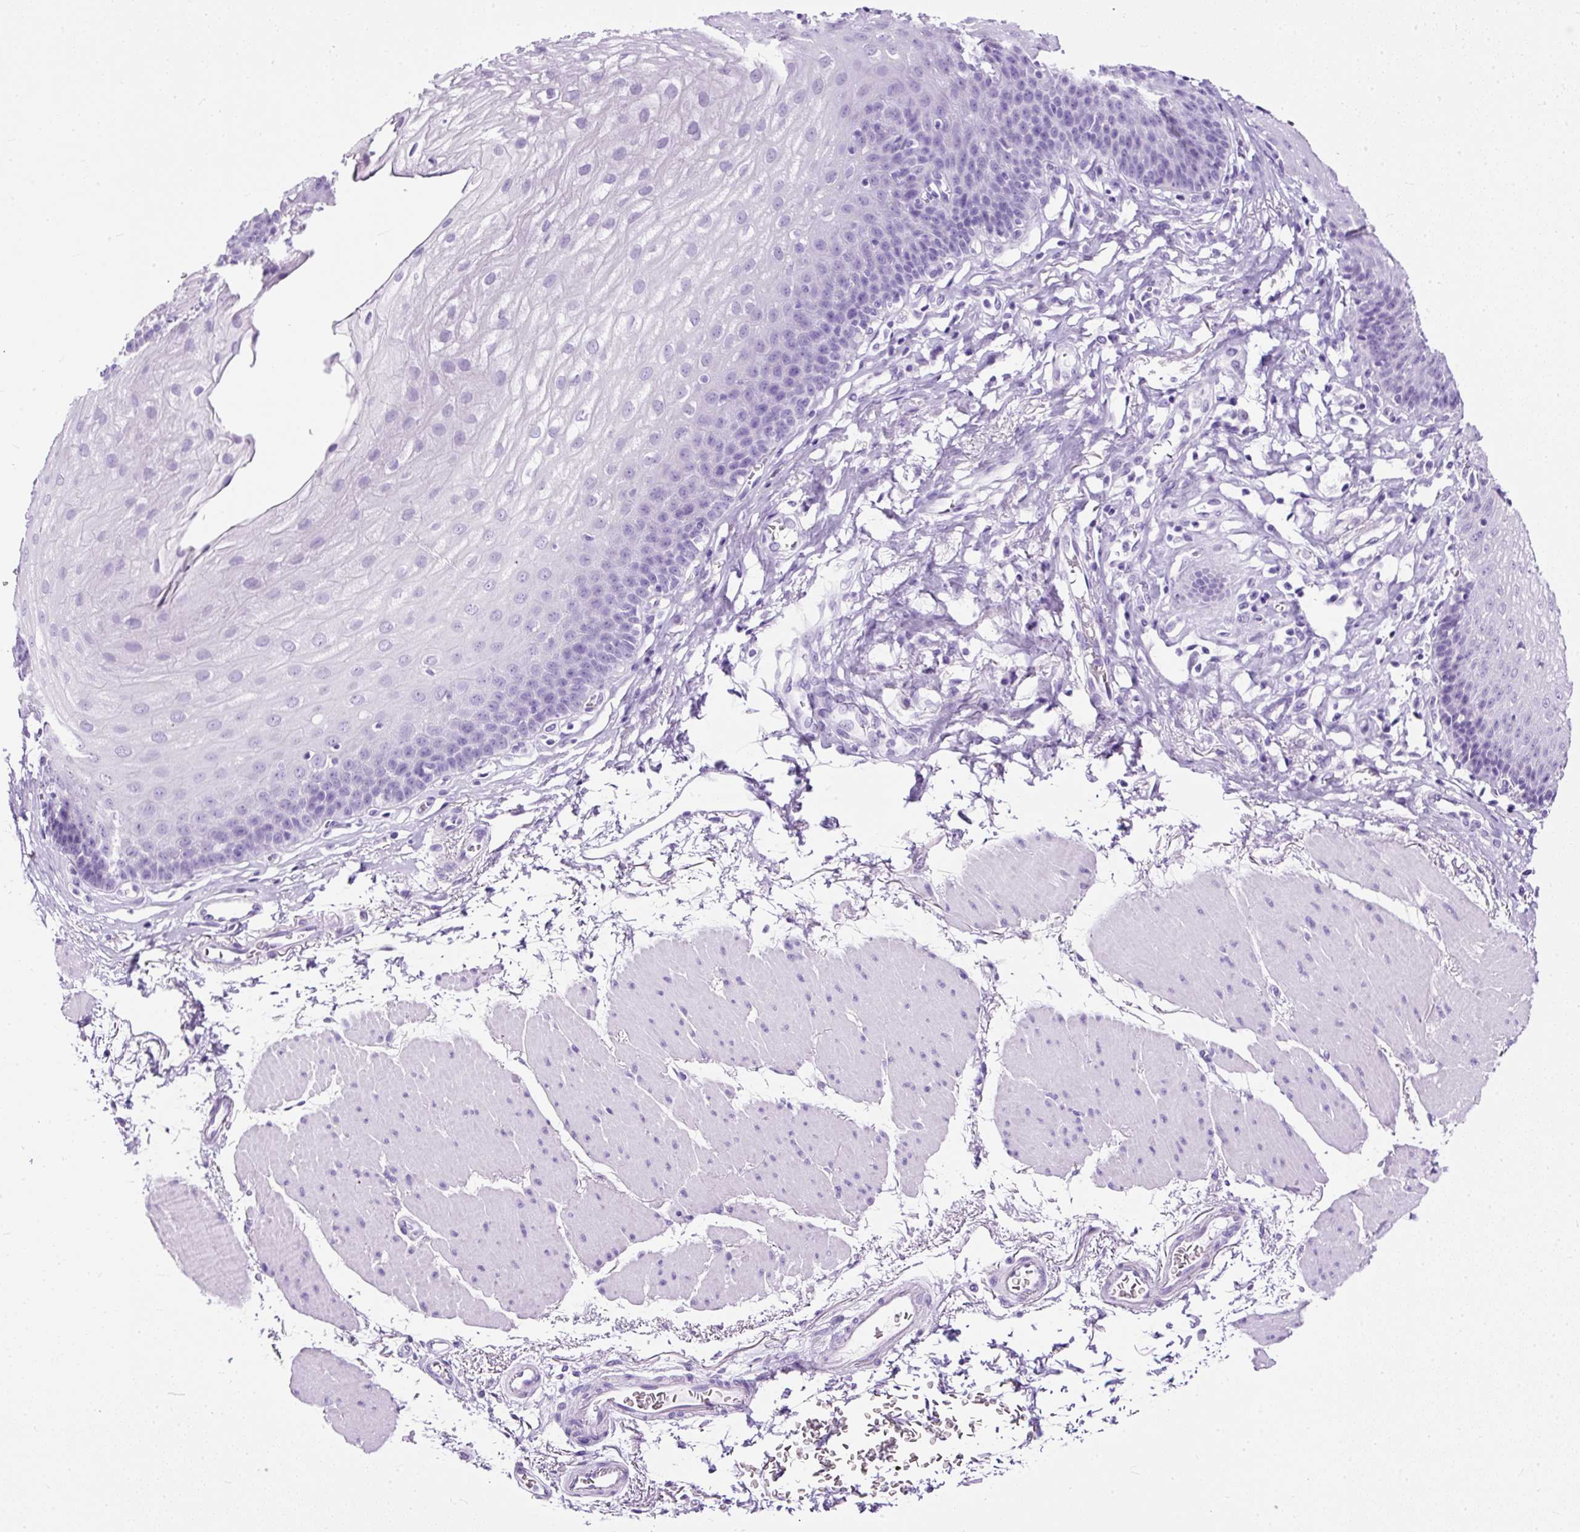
{"staining": {"intensity": "negative", "quantity": "none", "location": "none"}, "tissue": "esophagus", "cell_type": "Squamous epithelial cells", "image_type": "normal", "snomed": [{"axis": "morphology", "description": "Normal tissue, NOS"}, {"axis": "topography", "description": "Esophagus"}], "caption": "Immunohistochemical staining of unremarkable human esophagus reveals no significant positivity in squamous epithelial cells. (DAB IHC with hematoxylin counter stain).", "gene": "NTS", "patient": {"sex": "female", "age": 81}}